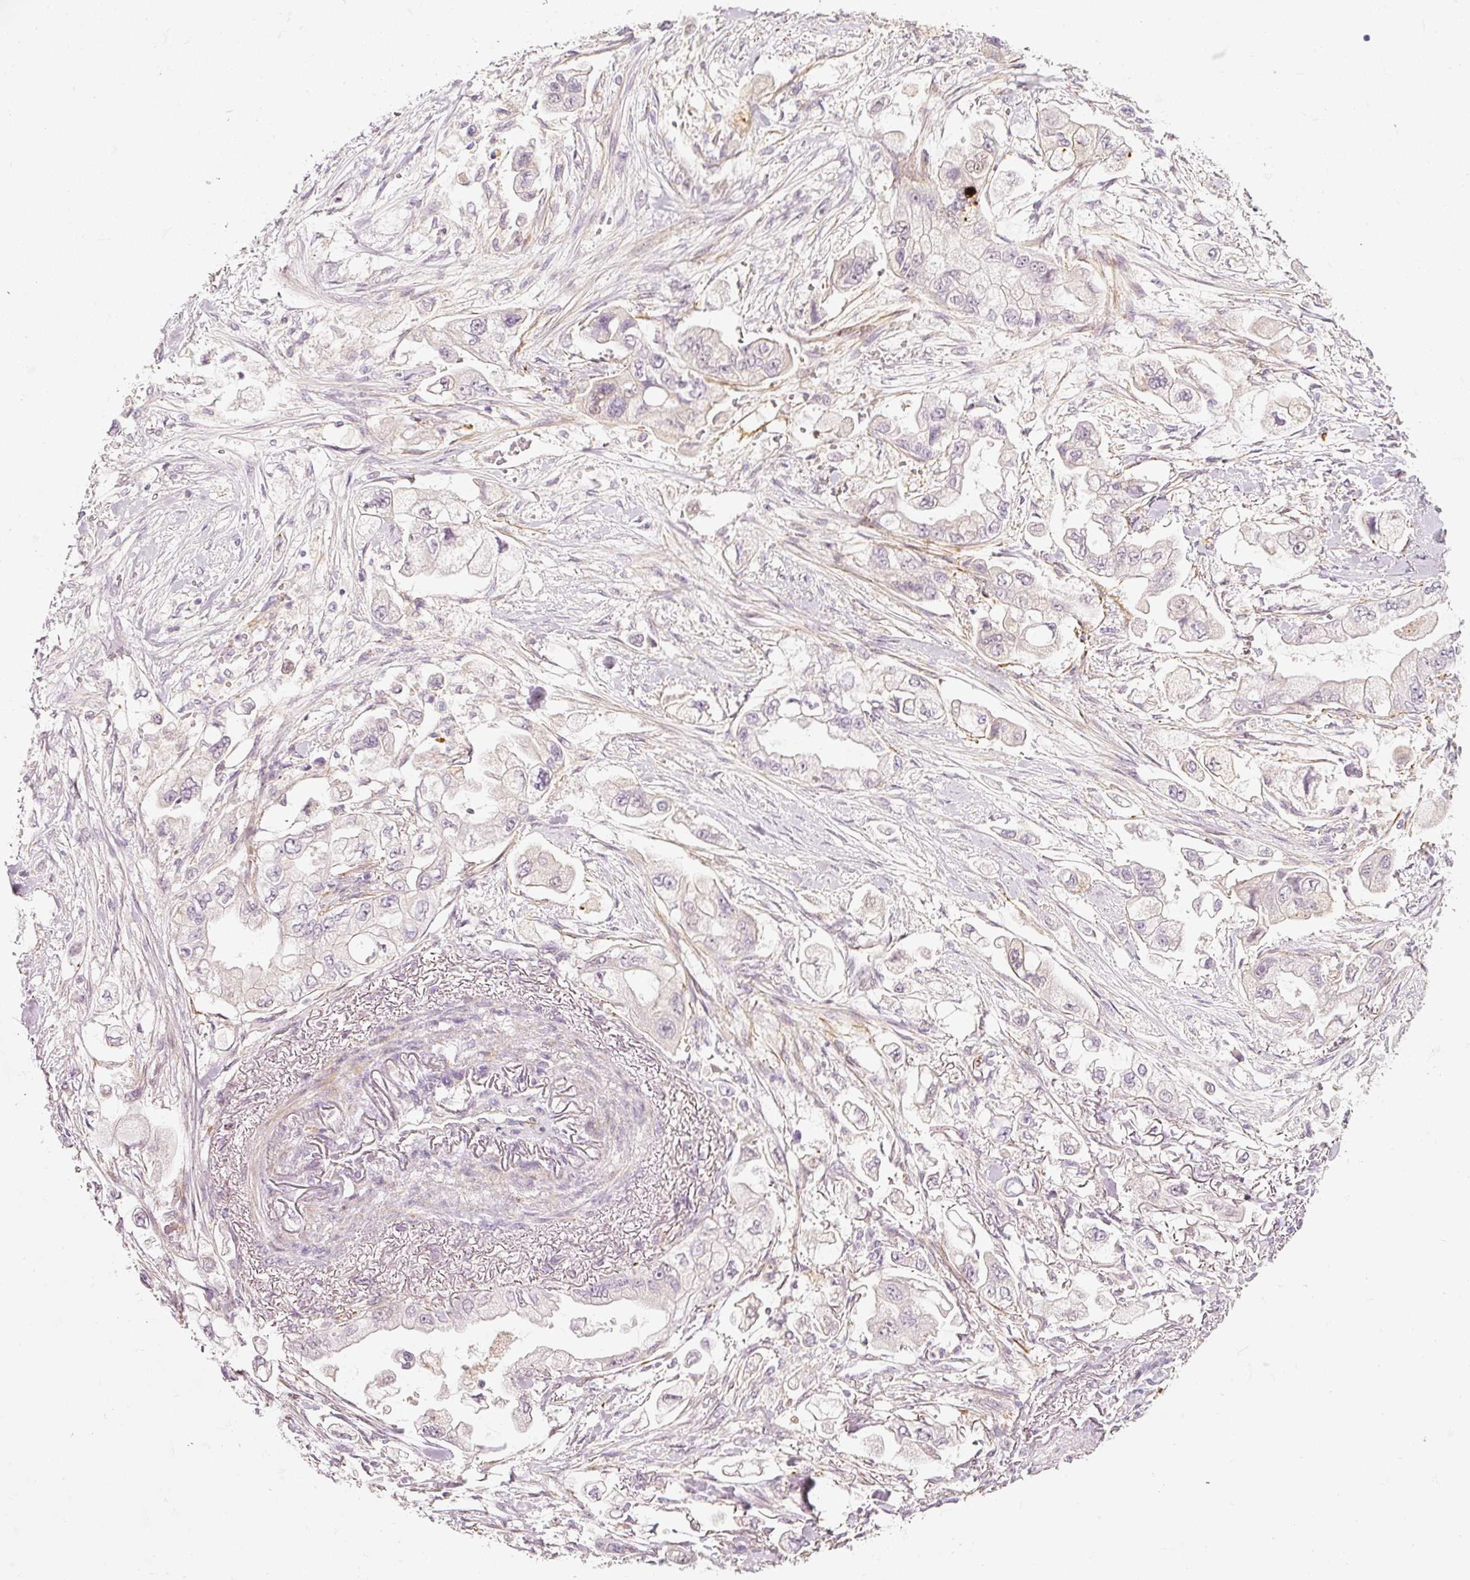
{"staining": {"intensity": "negative", "quantity": "none", "location": "none"}, "tissue": "stomach cancer", "cell_type": "Tumor cells", "image_type": "cancer", "snomed": [{"axis": "morphology", "description": "Adenocarcinoma, NOS"}, {"axis": "topography", "description": "Stomach"}], "caption": "This is an immunohistochemistry (IHC) micrograph of human stomach adenocarcinoma. There is no staining in tumor cells.", "gene": "TOGARAM1", "patient": {"sex": "male", "age": 62}}